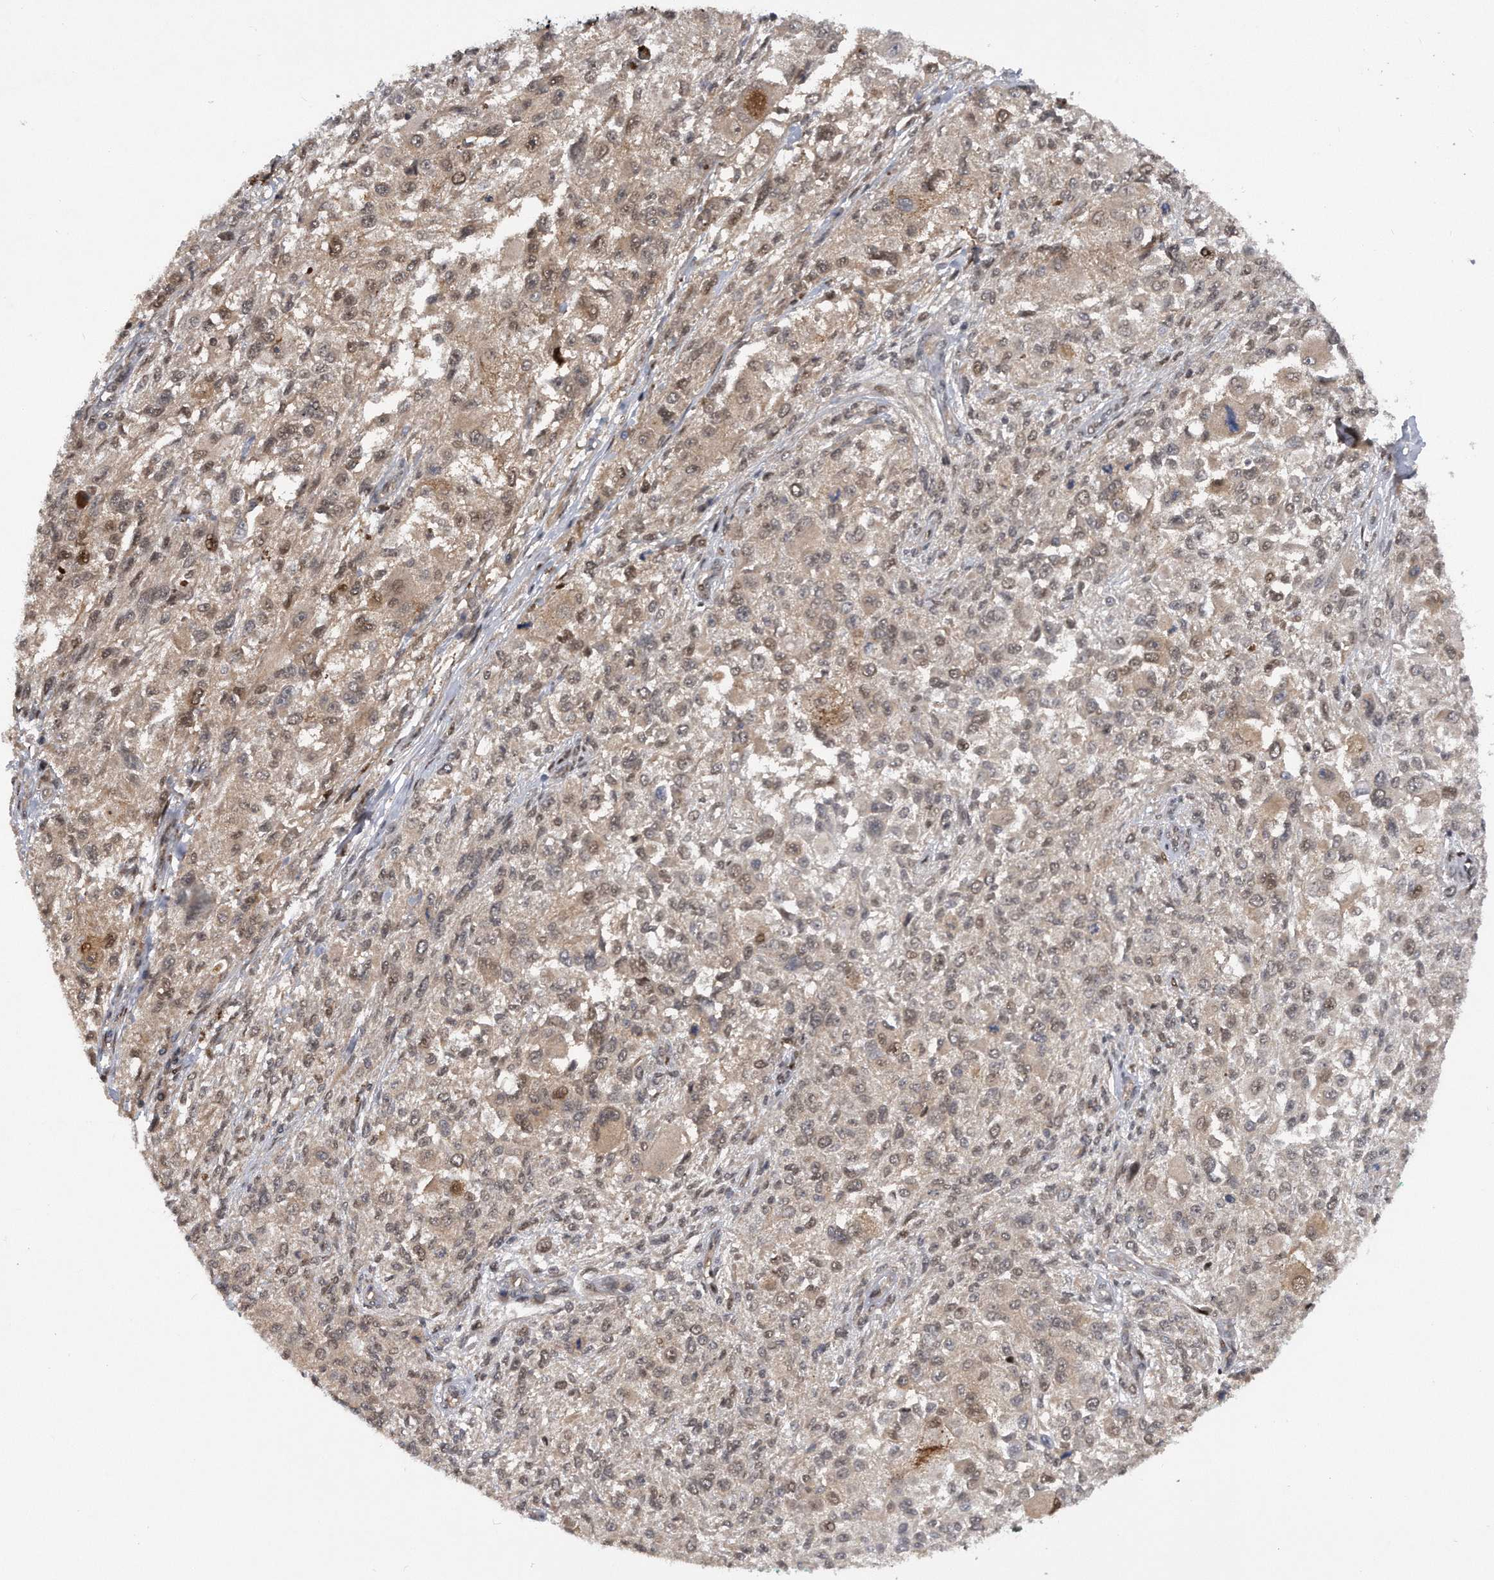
{"staining": {"intensity": "weak", "quantity": ">75%", "location": "cytoplasmic/membranous,nuclear"}, "tissue": "melanoma", "cell_type": "Tumor cells", "image_type": "cancer", "snomed": [{"axis": "morphology", "description": "Necrosis, NOS"}, {"axis": "morphology", "description": "Malignant melanoma, NOS"}, {"axis": "topography", "description": "Skin"}], "caption": "Immunohistochemistry of human malignant melanoma displays low levels of weak cytoplasmic/membranous and nuclear staining in about >75% of tumor cells.", "gene": "RWDD2A", "patient": {"sex": "female", "age": 87}}